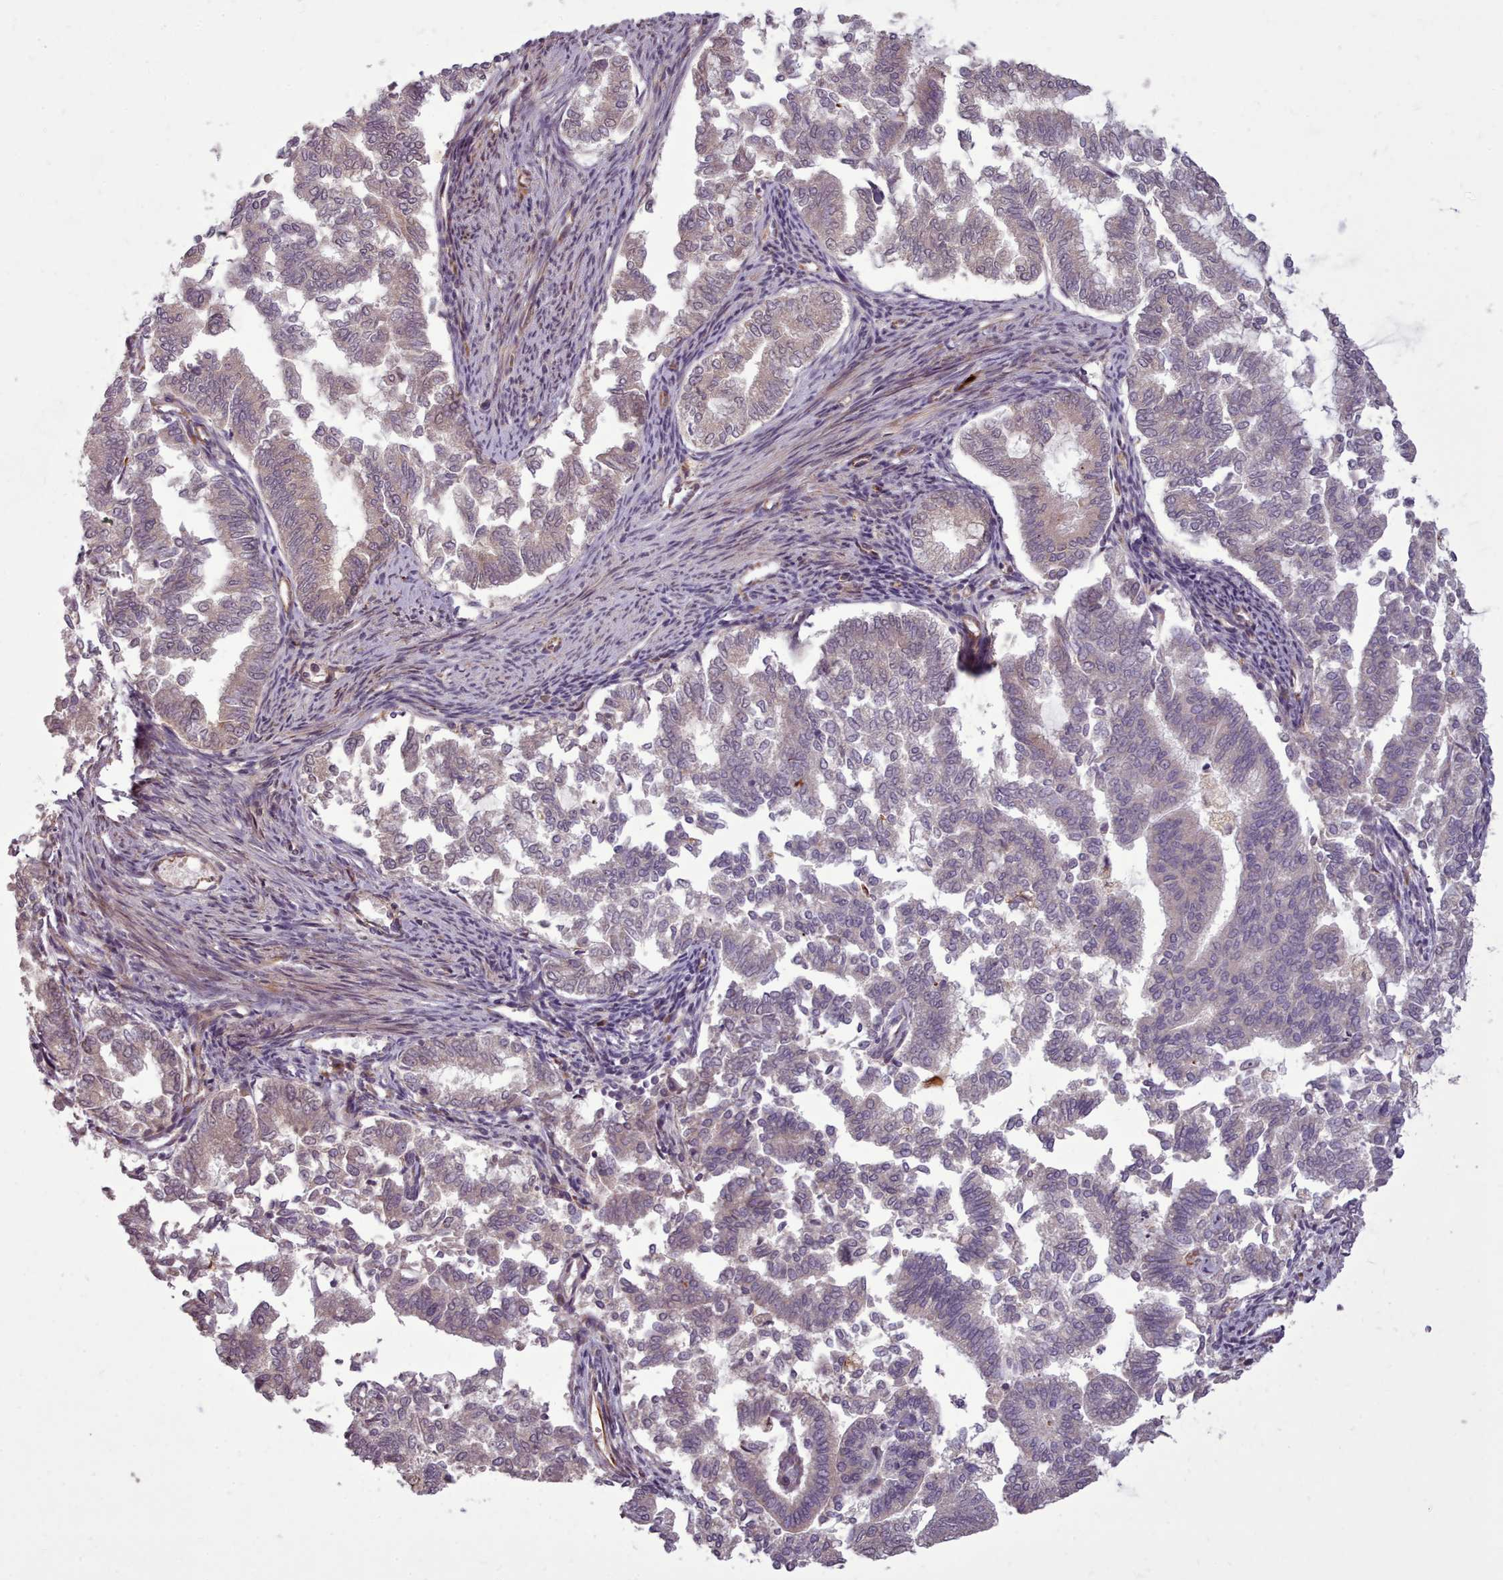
{"staining": {"intensity": "negative", "quantity": "none", "location": "none"}, "tissue": "endometrial cancer", "cell_type": "Tumor cells", "image_type": "cancer", "snomed": [{"axis": "morphology", "description": "Adenocarcinoma, NOS"}, {"axis": "topography", "description": "Endometrium"}], "caption": "Human adenocarcinoma (endometrial) stained for a protein using IHC exhibits no positivity in tumor cells.", "gene": "GBGT1", "patient": {"sex": "female", "age": 79}}